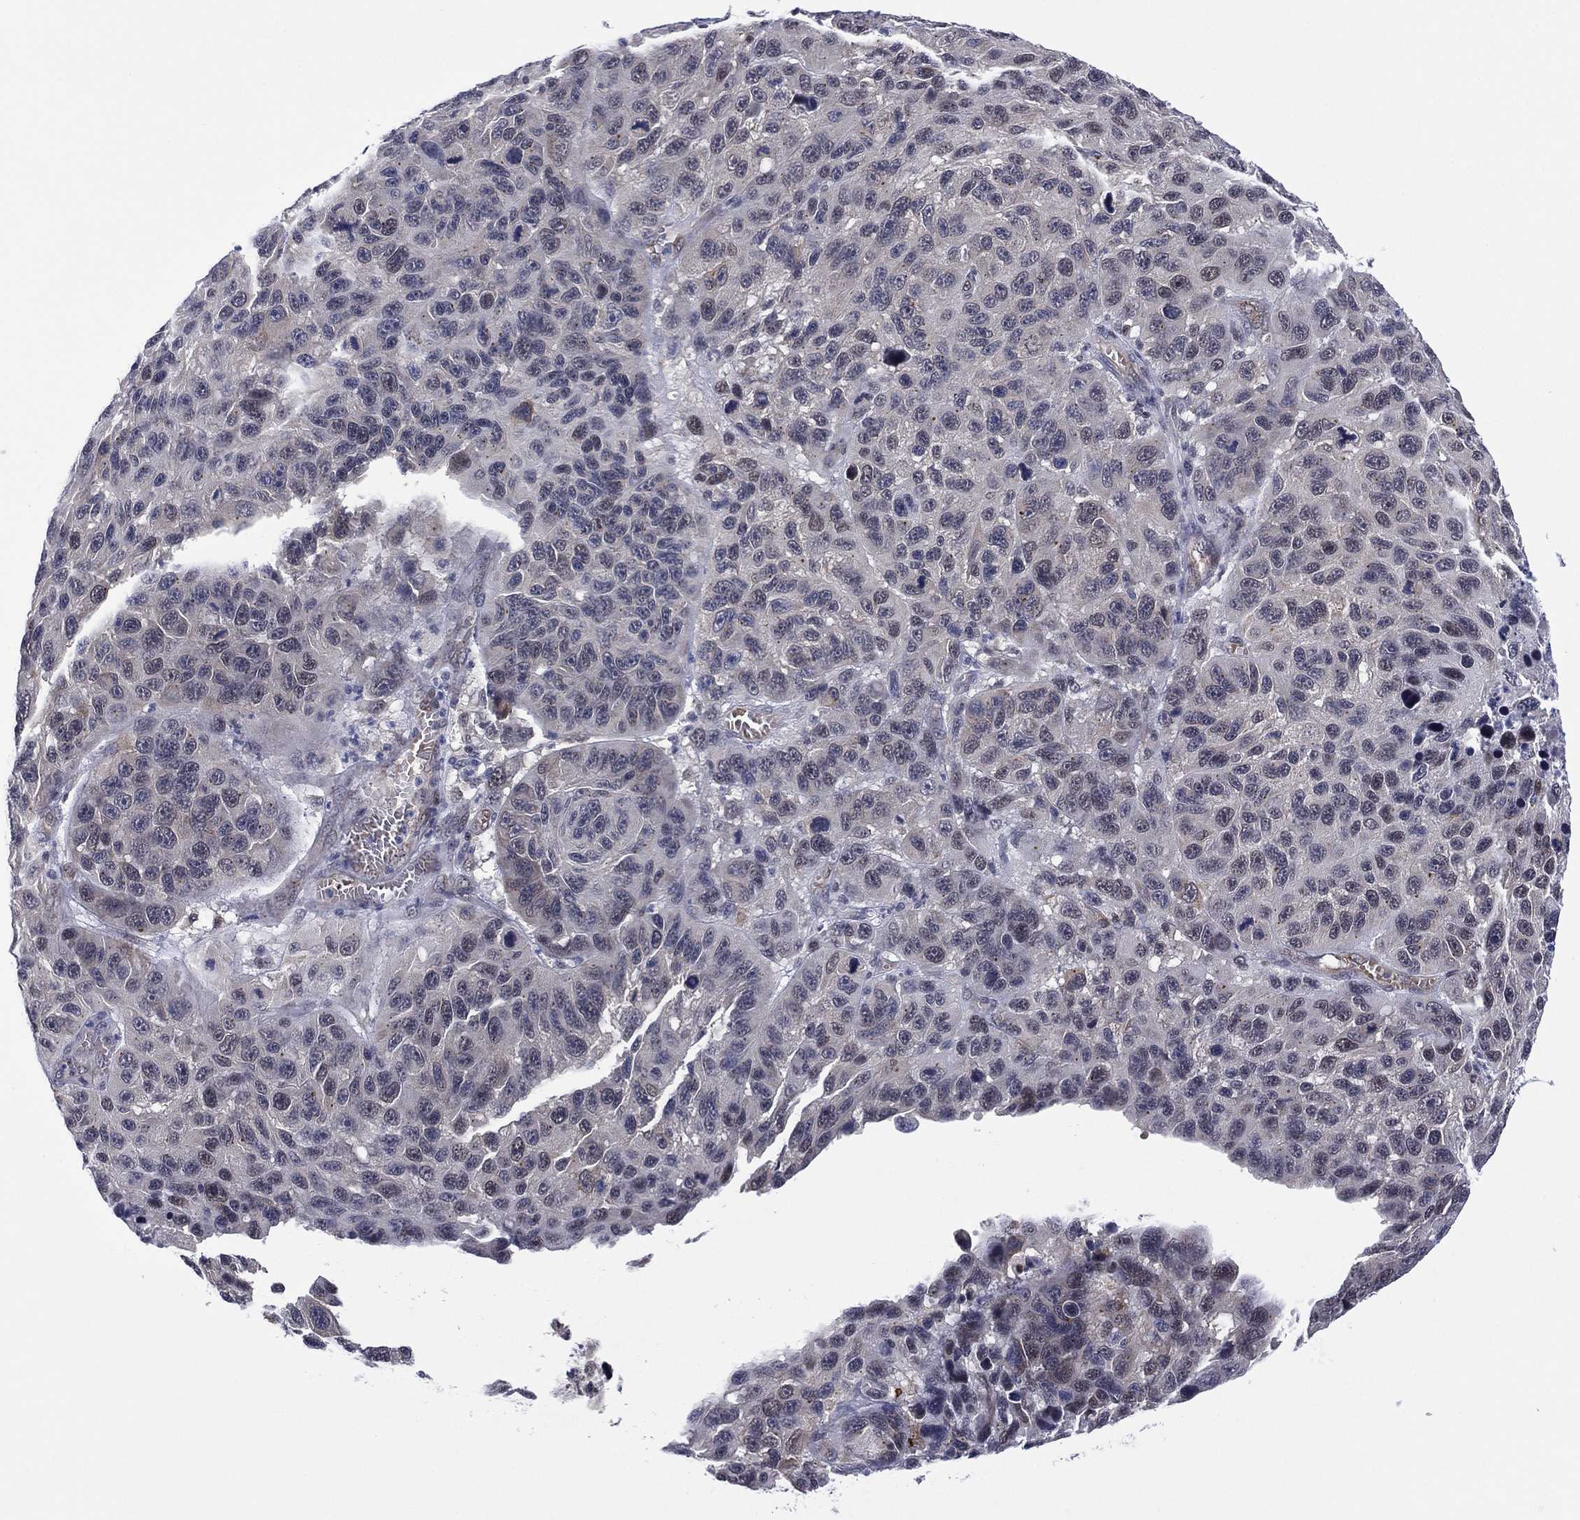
{"staining": {"intensity": "negative", "quantity": "none", "location": "none"}, "tissue": "melanoma", "cell_type": "Tumor cells", "image_type": "cancer", "snomed": [{"axis": "morphology", "description": "Malignant melanoma, NOS"}, {"axis": "topography", "description": "Skin"}], "caption": "The image reveals no significant staining in tumor cells of melanoma.", "gene": "GSE1", "patient": {"sex": "male", "age": 53}}